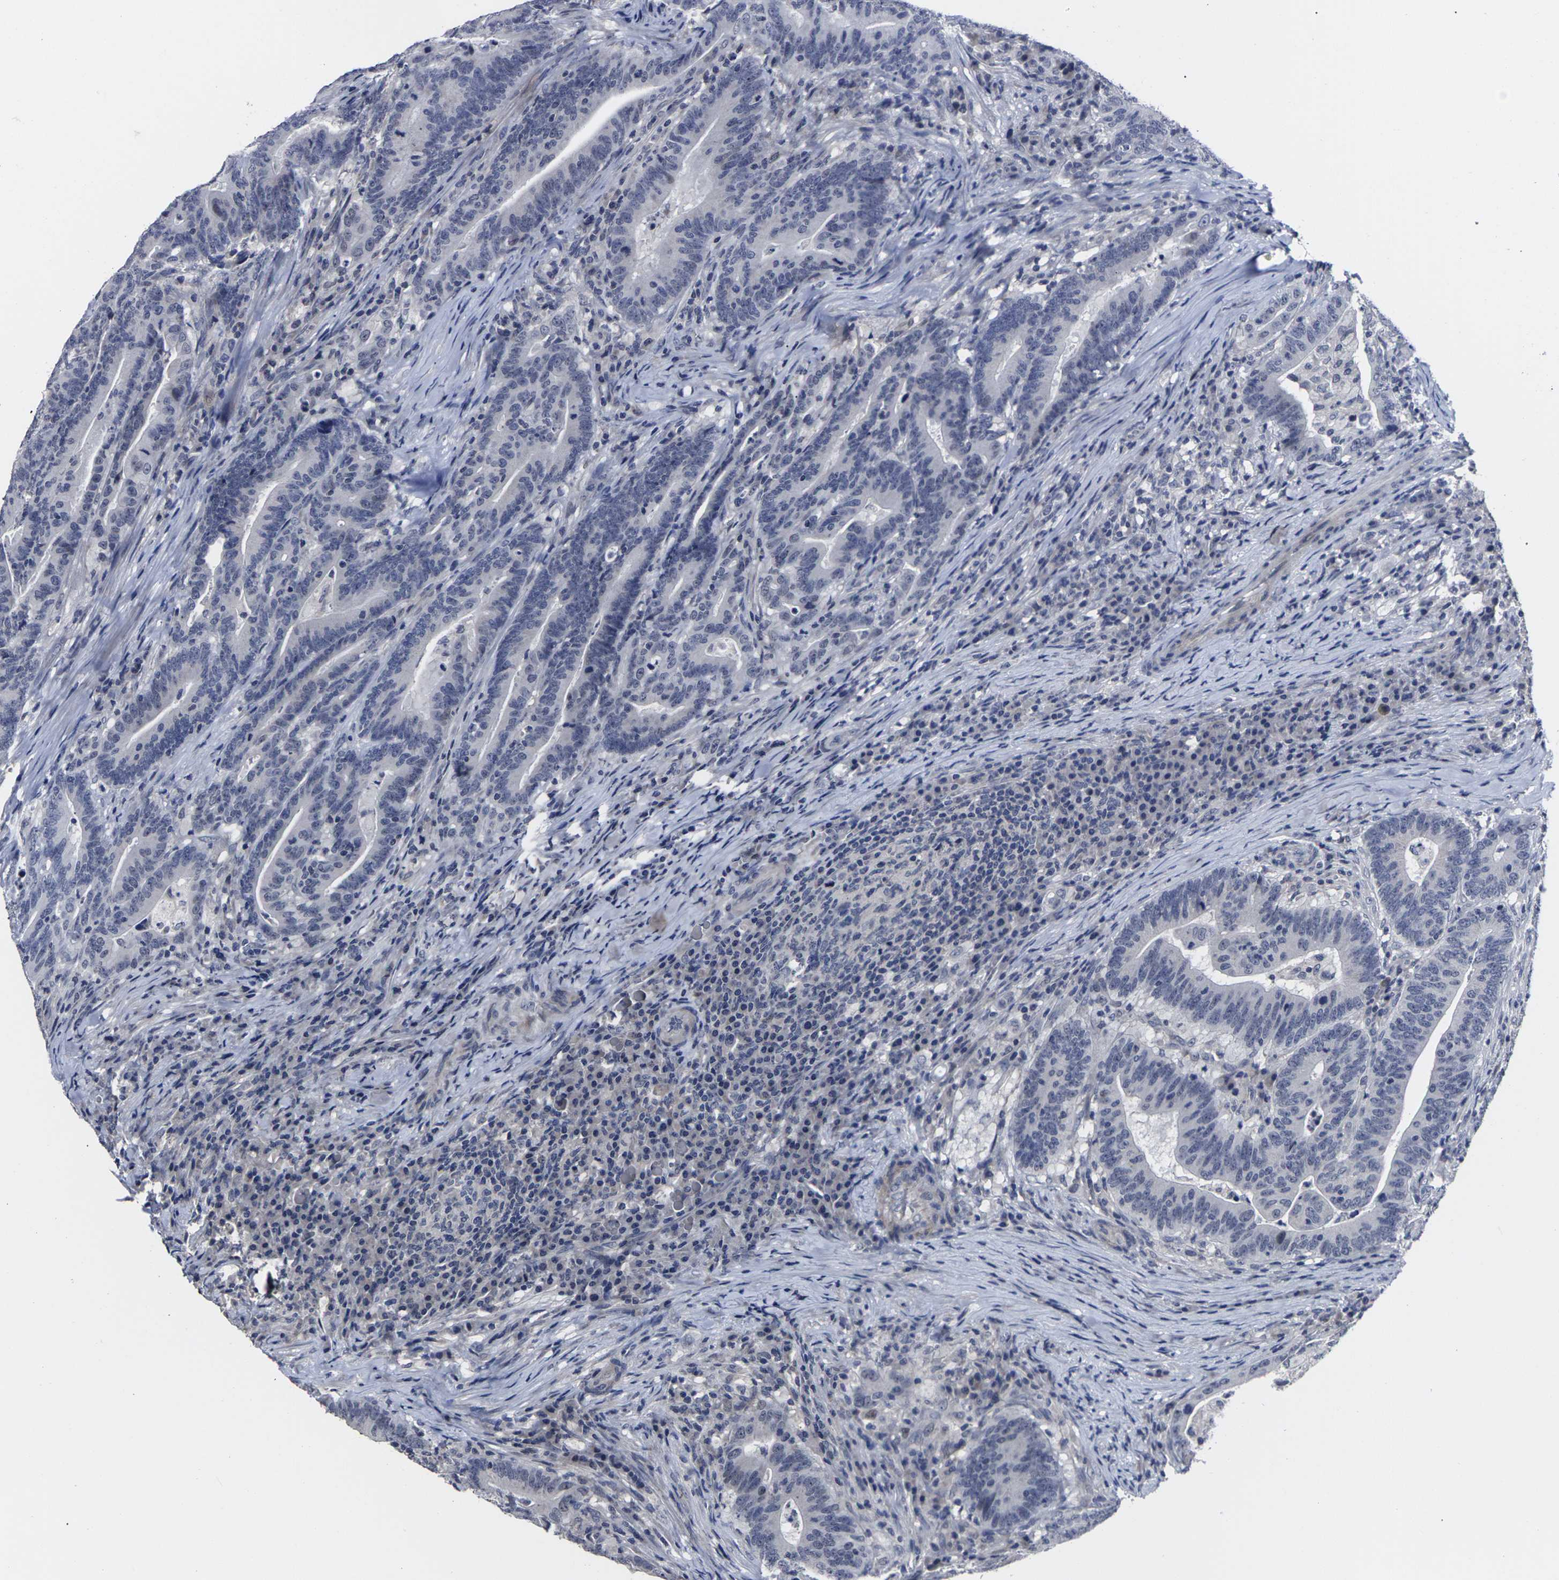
{"staining": {"intensity": "negative", "quantity": "none", "location": "none"}, "tissue": "colorectal cancer", "cell_type": "Tumor cells", "image_type": "cancer", "snomed": [{"axis": "morphology", "description": "Normal tissue, NOS"}, {"axis": "morphology", "description": "Adenocarcinoma, NOS"}, {"axis": "topography", "description": "Colon"}], "caption": "This is an IHC histopathology image of human colorectal adenocarcinoma. There is no positivity in tumor cells.", "gene": "MSANTD4", "patient": {"sex": "female", "age": 66}}